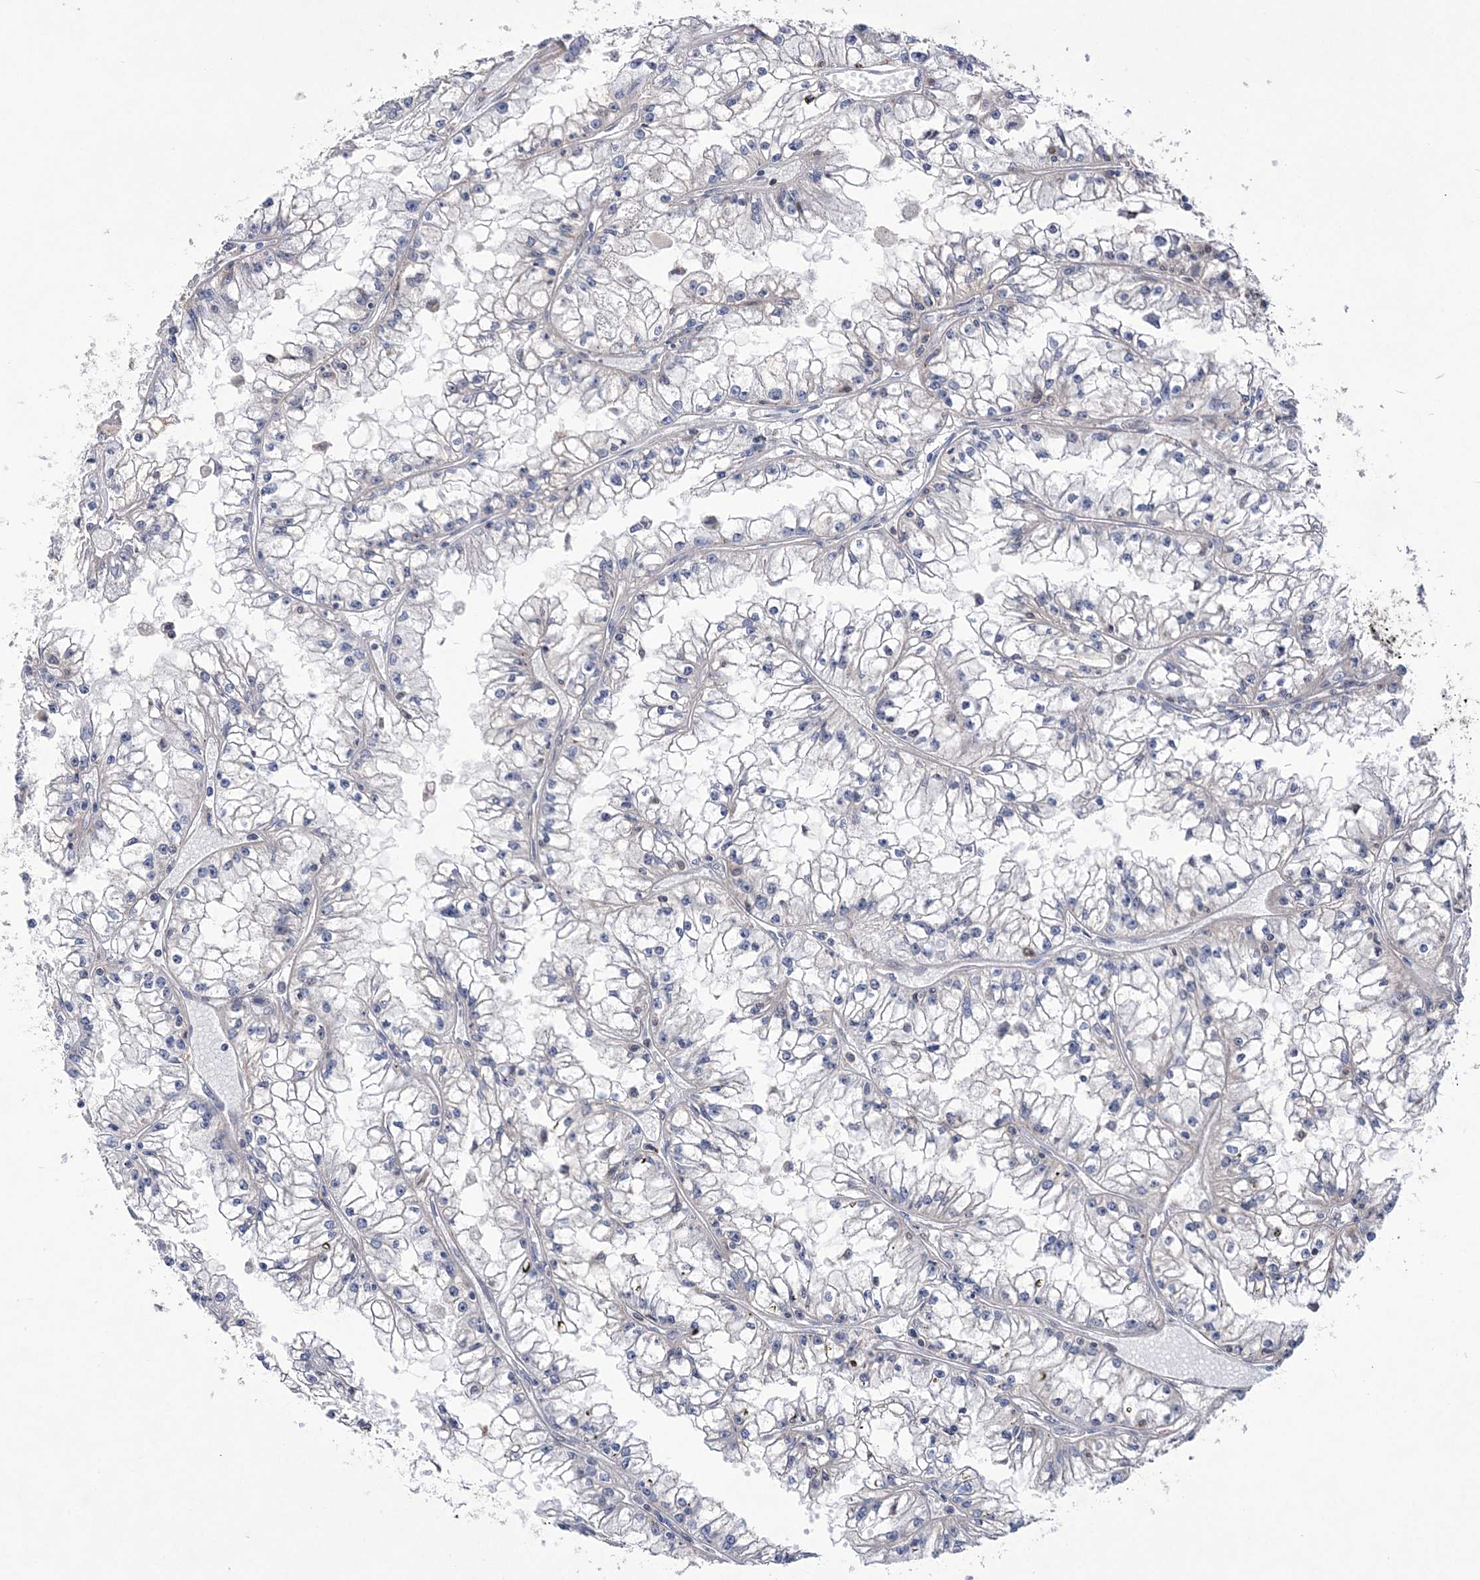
{"staining": {"intensity": "negative", "quantity": "none", "location": "none"}, "tissue": "renal cancer", "cell_type": "Tumor cells", "image_type": "cancer", "snomed": [{"axis": "morphology", "description": "Adenocarcinoma, NOS"}, {"axis": "topography", "description": "Kidney"}], "caption": "This is an IHC image of renal cancer (adenocarcinoma). There is no expression in tumor cells.", "gene": "BOD1L1", "patient": {"sex": "male", "age": 56}}